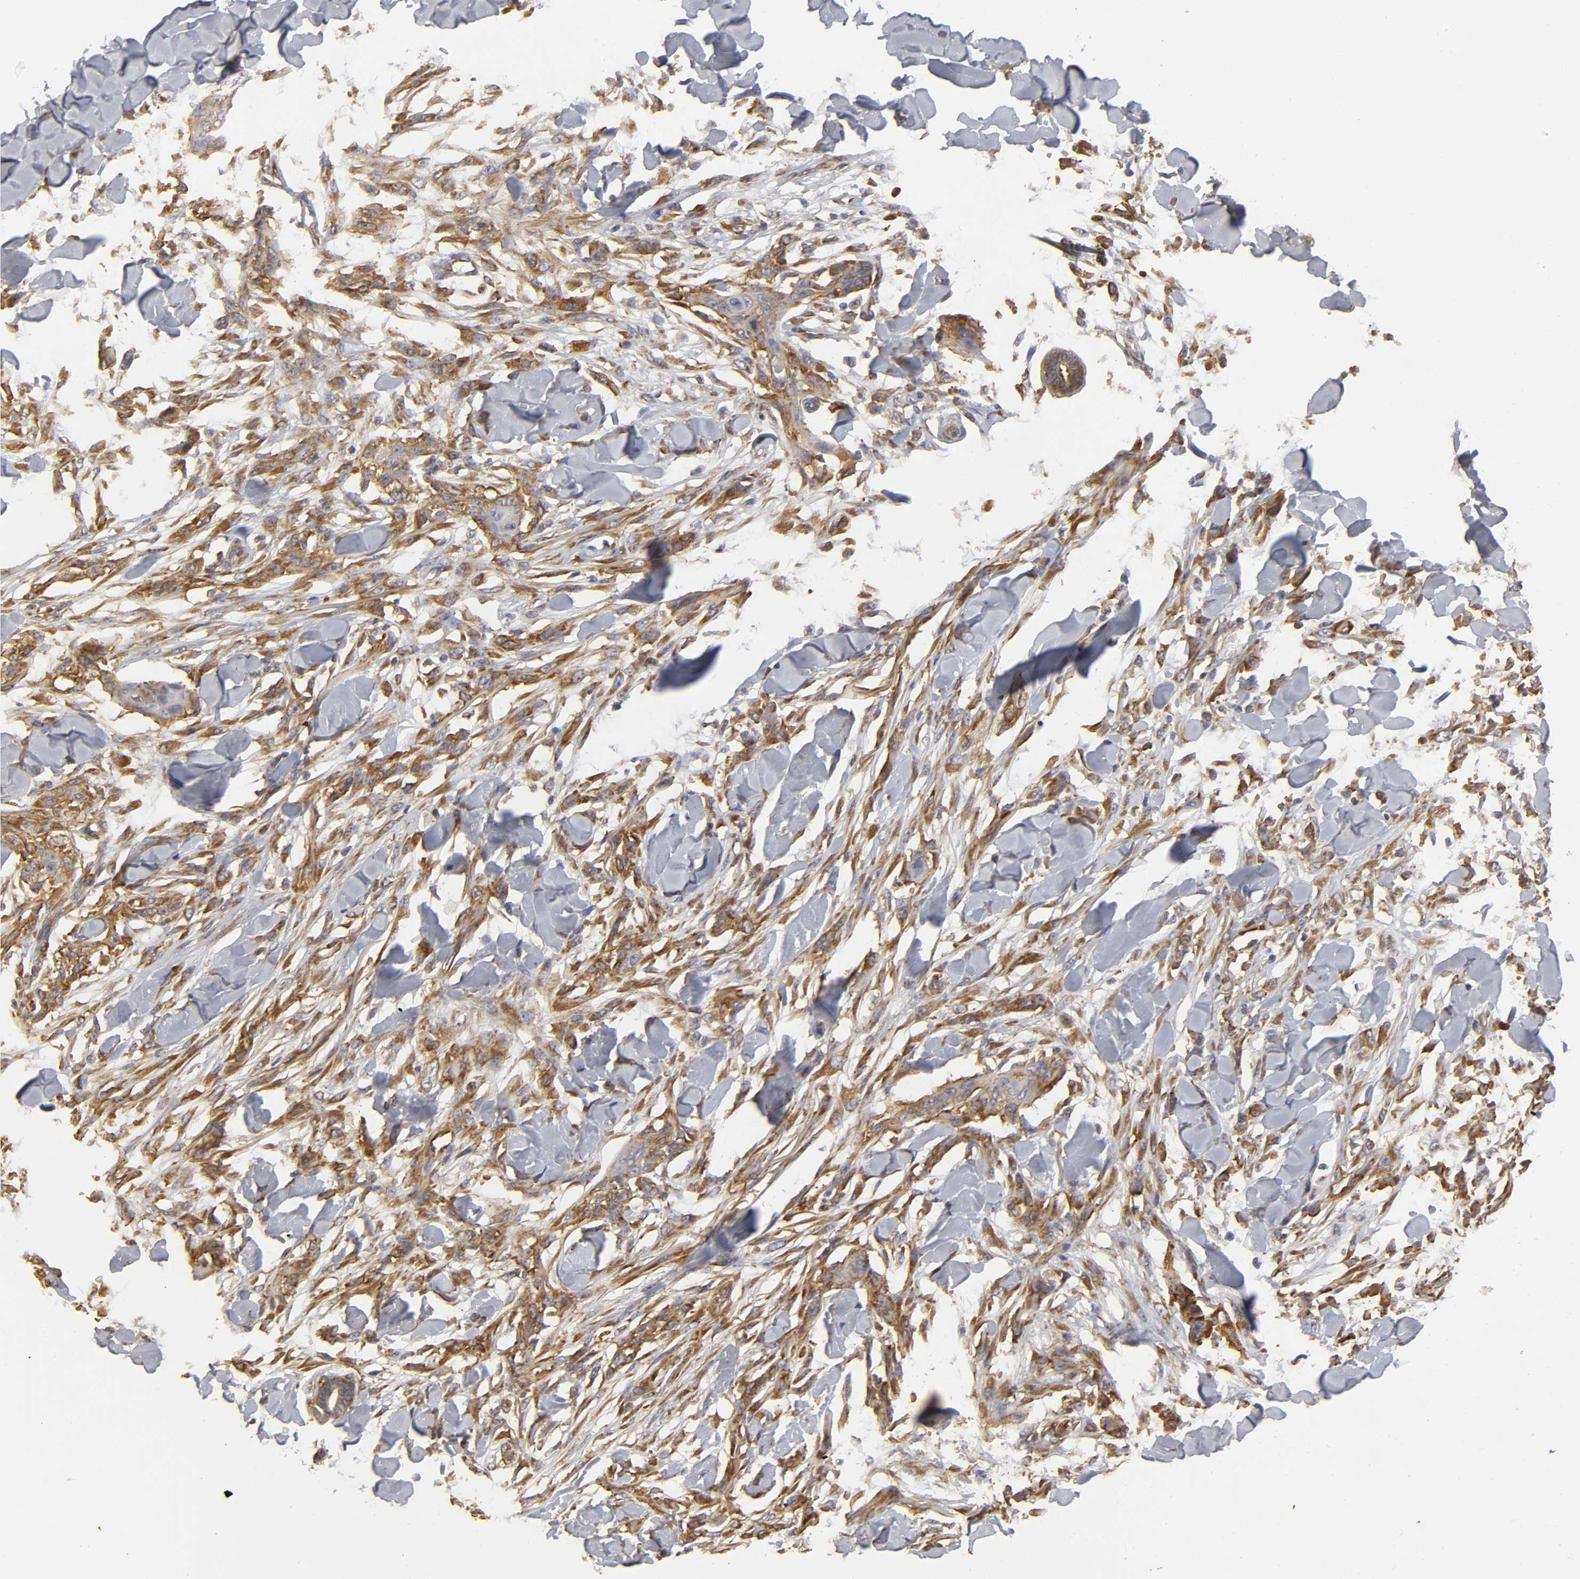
{"staining": {"intensity": "strong", "quantity": ">75%", "location": "cytoplasmic/membranous"}, "tissue": "skin cancer", "cell_type": "Tumor cells", "image_type": "cancer", "snomed": [{"axis": "morphology", "description": "Normal tissue, NOS"}, {"axis": "morphology", "description": "Squamous cell carcinoma, NOS"}, {"axis": "topography", "description": "Skin"}], "caption": "Approximately >75% of tumor cells in human squamous cell carcinoma (skin) reveal strong cytoplasmic/membranous protein positivity as visualized by brown immunohistochemical staining.", "gene": "RPL14", "patient": {"sex": "female", "age": 59}}